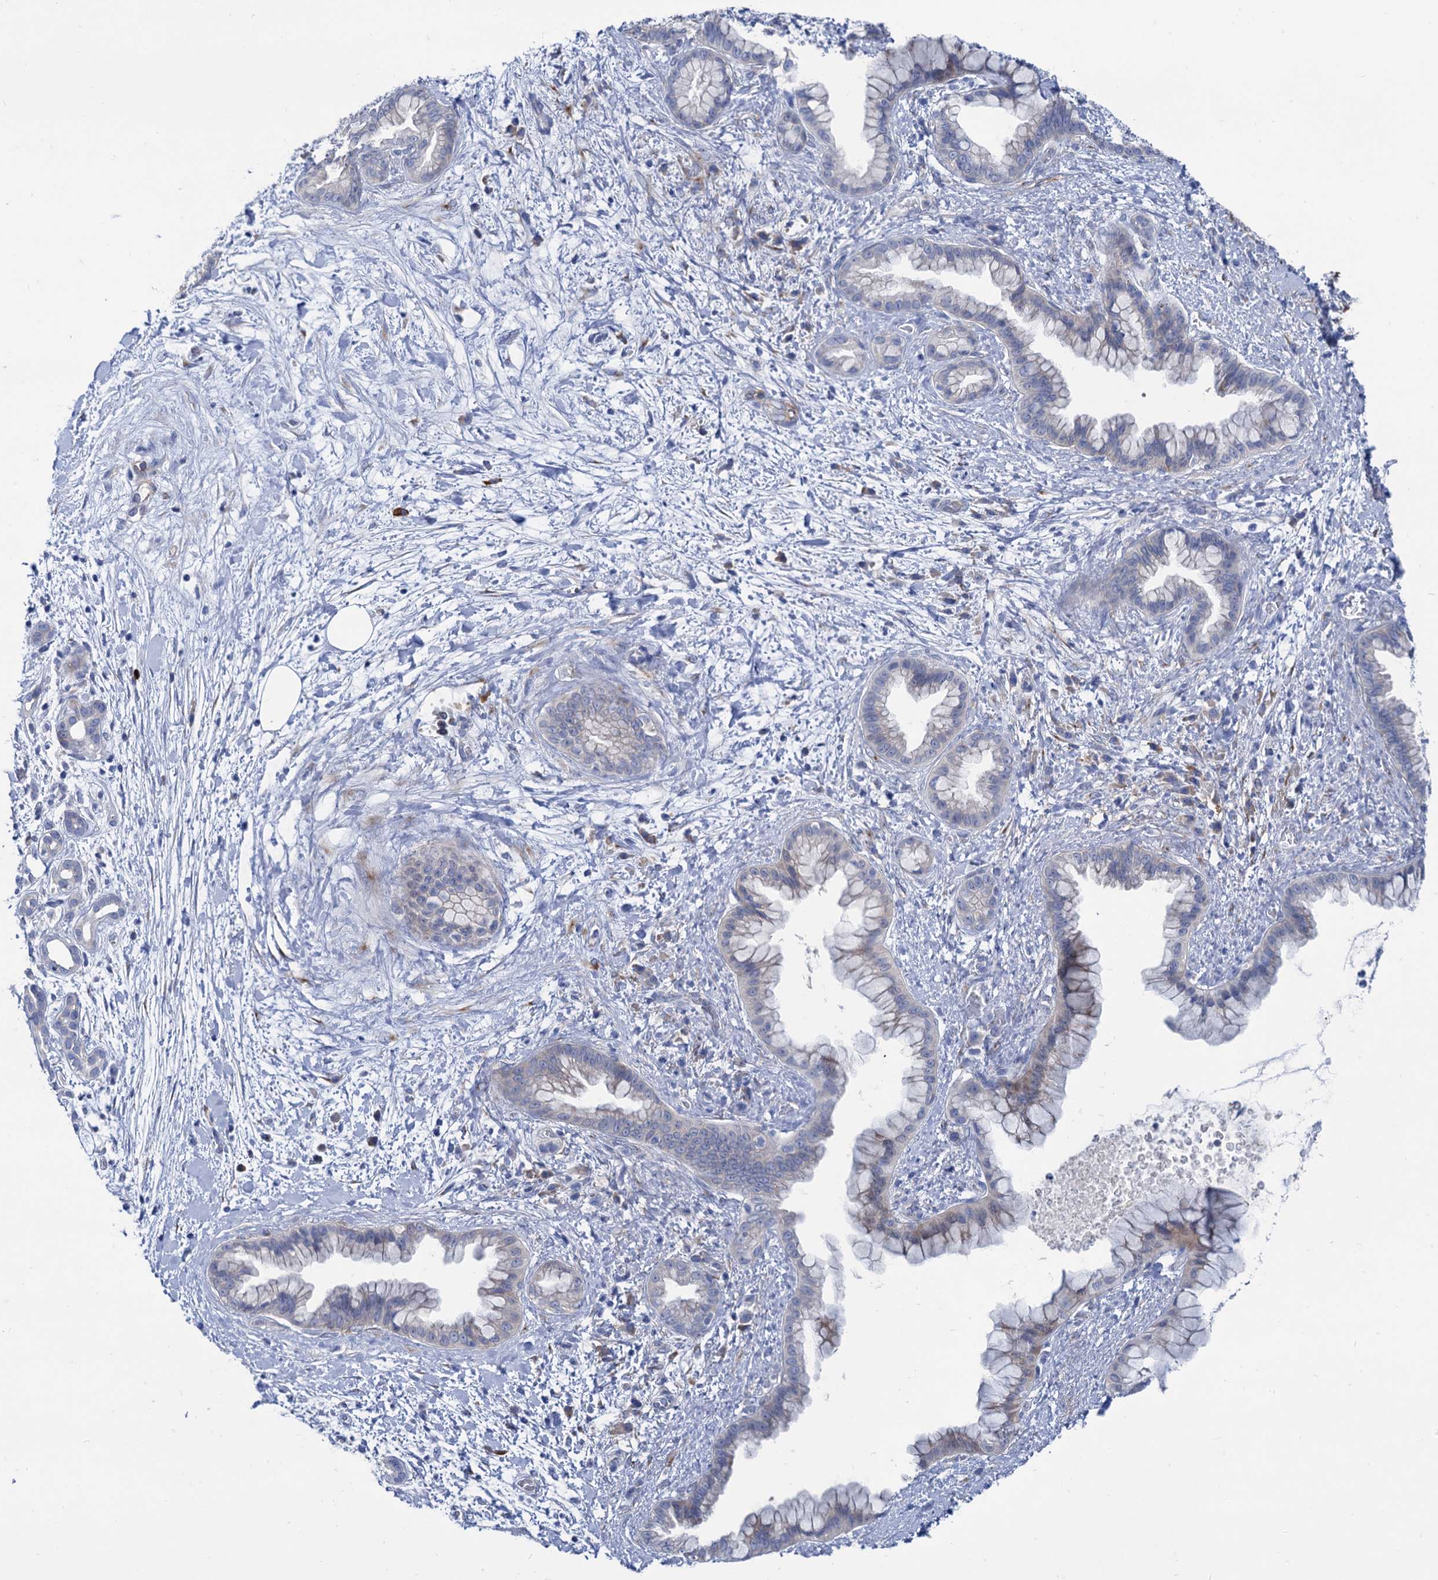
{"staining": {"intensity": "negative", "quantity": "none", "location": "none"}, "tissue": "pancreatic cancer", "cell_type": "Tumor cells", "image_type": "cancer", "snomed": [{"axis": "morphology", "description": "Adenocarcinoma, NOS"}, {"axis": "topography", "description": "Pancreas"}], "caption": "Pancreatic cancer (adenocarcinoma) was stained to show a protein in brown. There is no significant expression in tumor cells.", "gene": "FOXR2", "patient": {"sex": "female", "age": 78}}